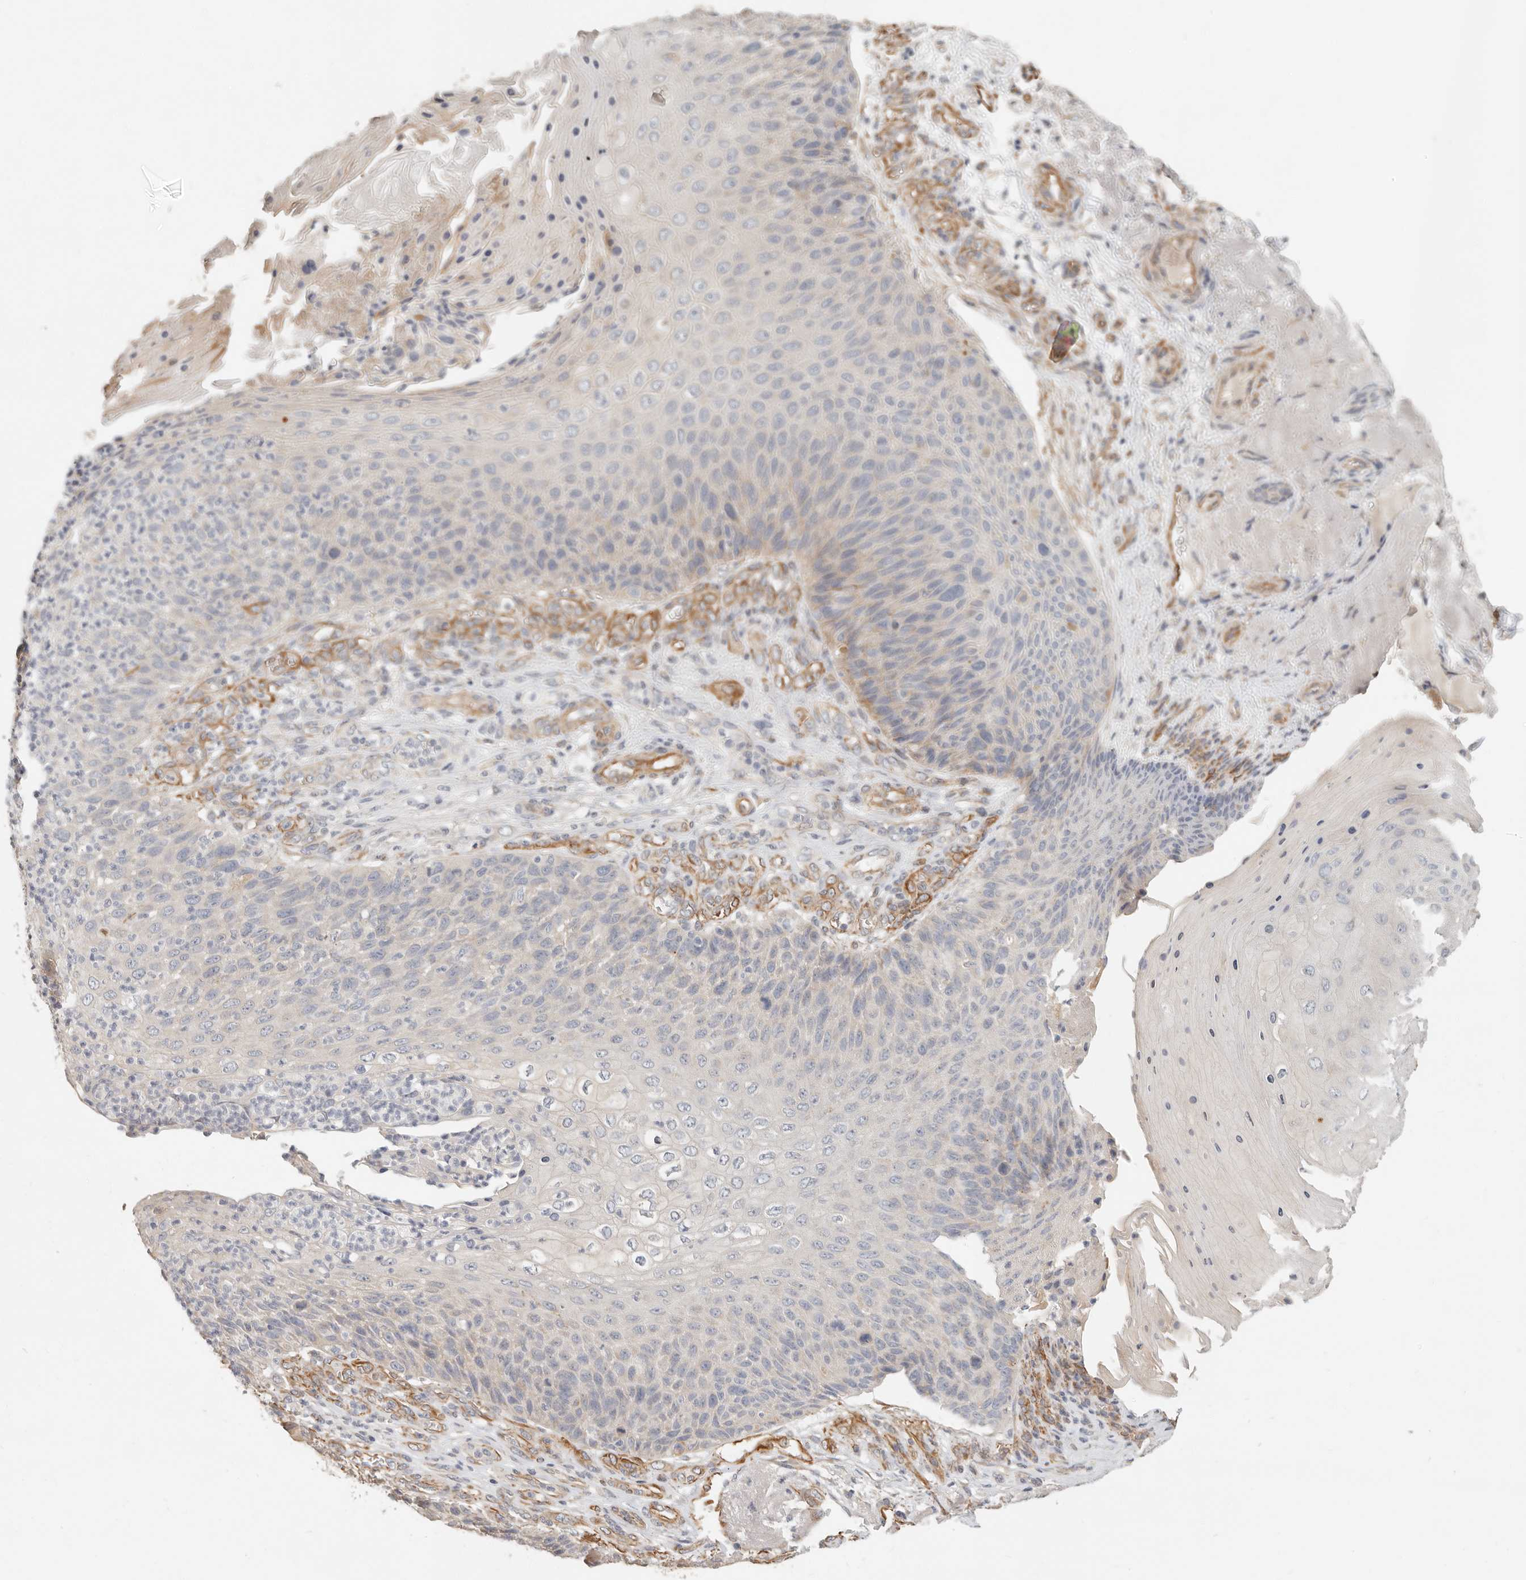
{"staining": {"intensity": "negative", "quantity": "none", "location": "none"}, "tissue": "skin cancer", "cell_type": "Tumor cells", "image_type": "cancer", "snomed": [{"axis": "morphology", "description": "Squamous cell carcinoma, NOS"}, {"axis": "topography", "description": "Skin"}], "caption": "Immunohistochemical staining of human skin squamous cell carcinoma demonstrates no significant staining in tumor cells.", "gene": "SPRING1", "patient": {"sex": "female", "age": 88}}